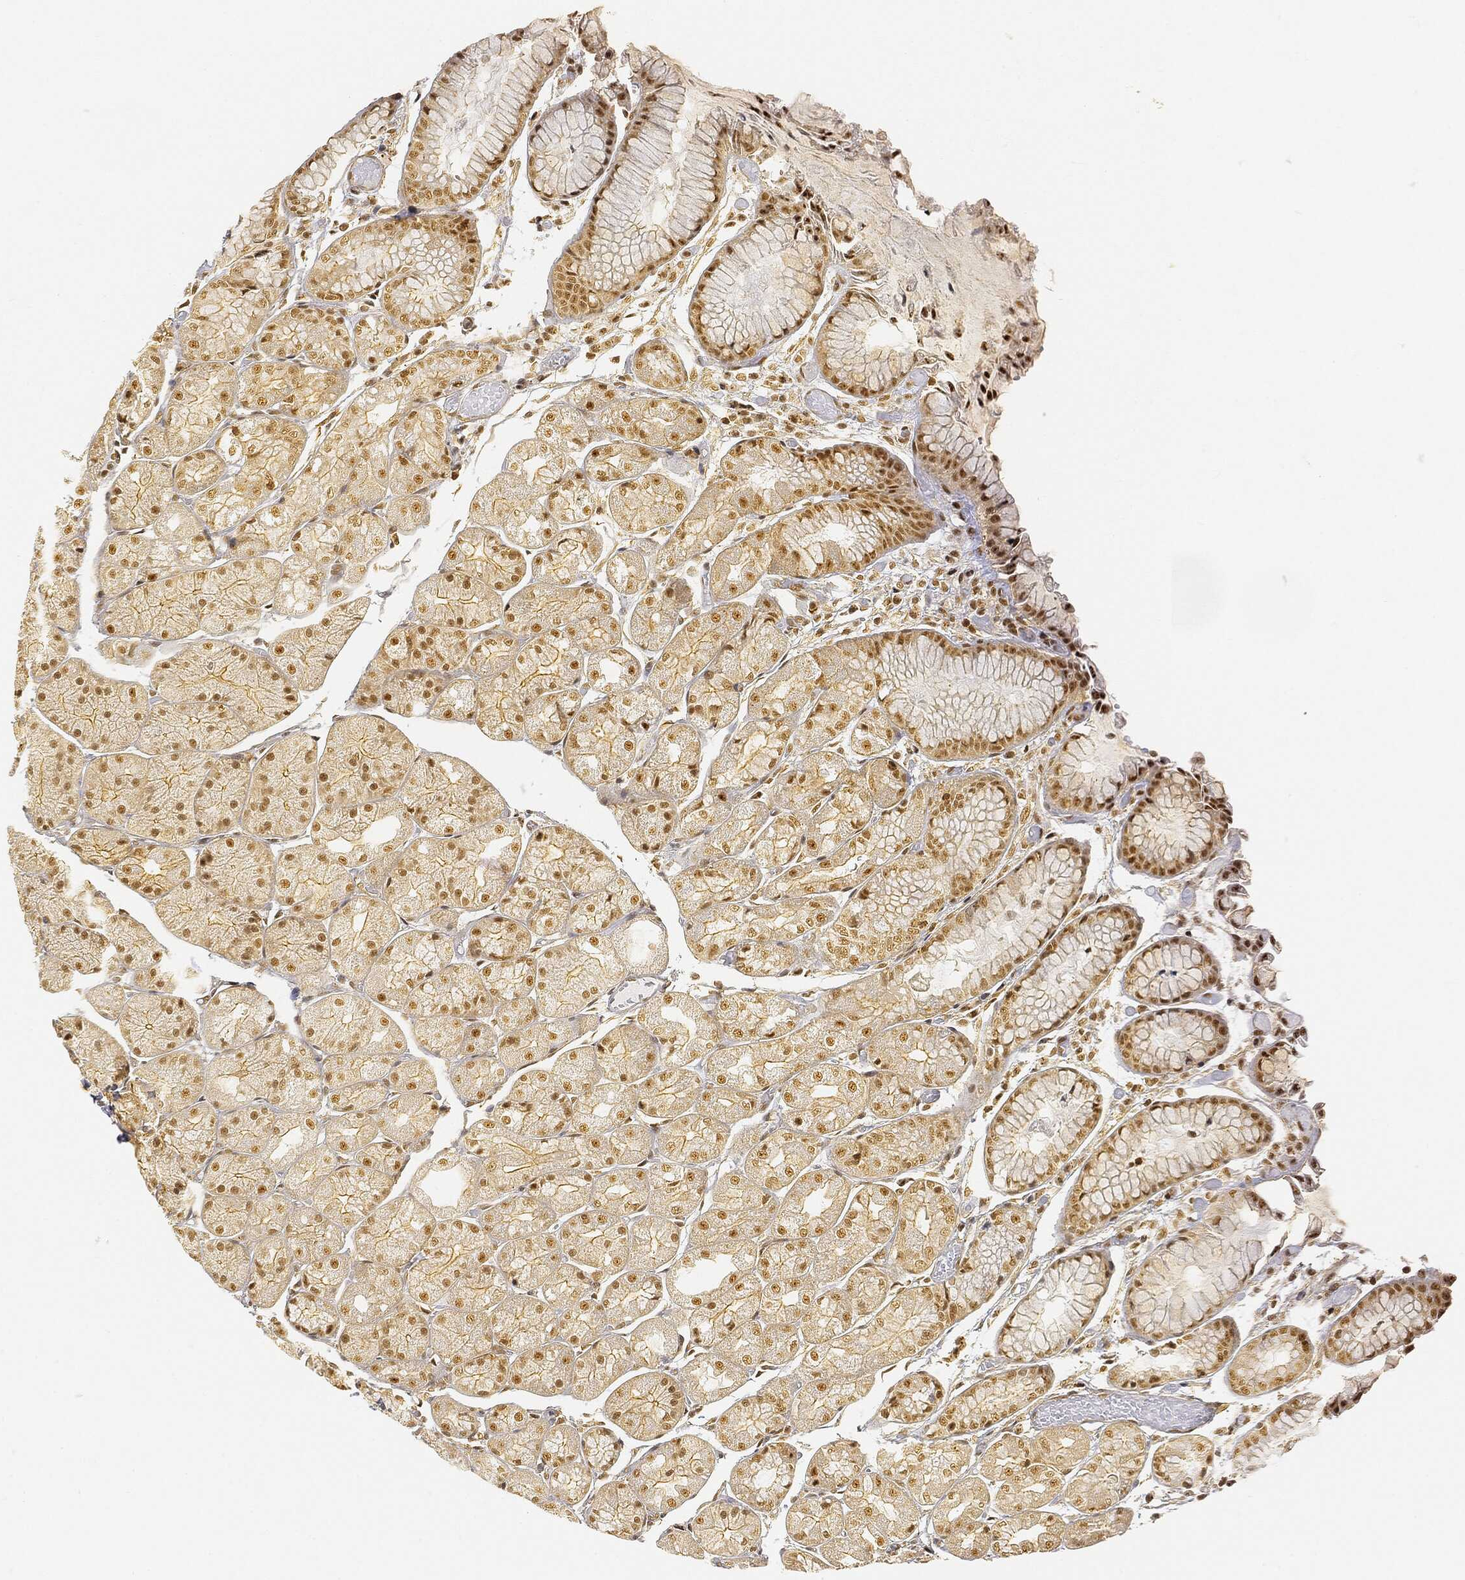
{"staining": {"intensity": "moderate", "quantity": ">75%", "location": "cytoplasmic/membranous,nuclear"}, "tissue": "stomach", "cell_type": "Glandular cells", "image_type": "normal", "snomed": [{"axis": "morphology", "description": "Normal tissue, NOS"}, {"axis": "topography", "description": "Stomach, upper"}], "caption": "Protein expression analysis of unremarkable human stomach reveals moderate cytoplasmic/membranous,nuclear expression in approximately >75% of glandular cells. The protein is stained brown, and the nuclei are stained in blue (DAB (3,3'-diaminobenzidine) IHC with brightfield microscopy, high magnification).", "gene": "RSRC2", "patient": {"sex": "male", "age": 72}}